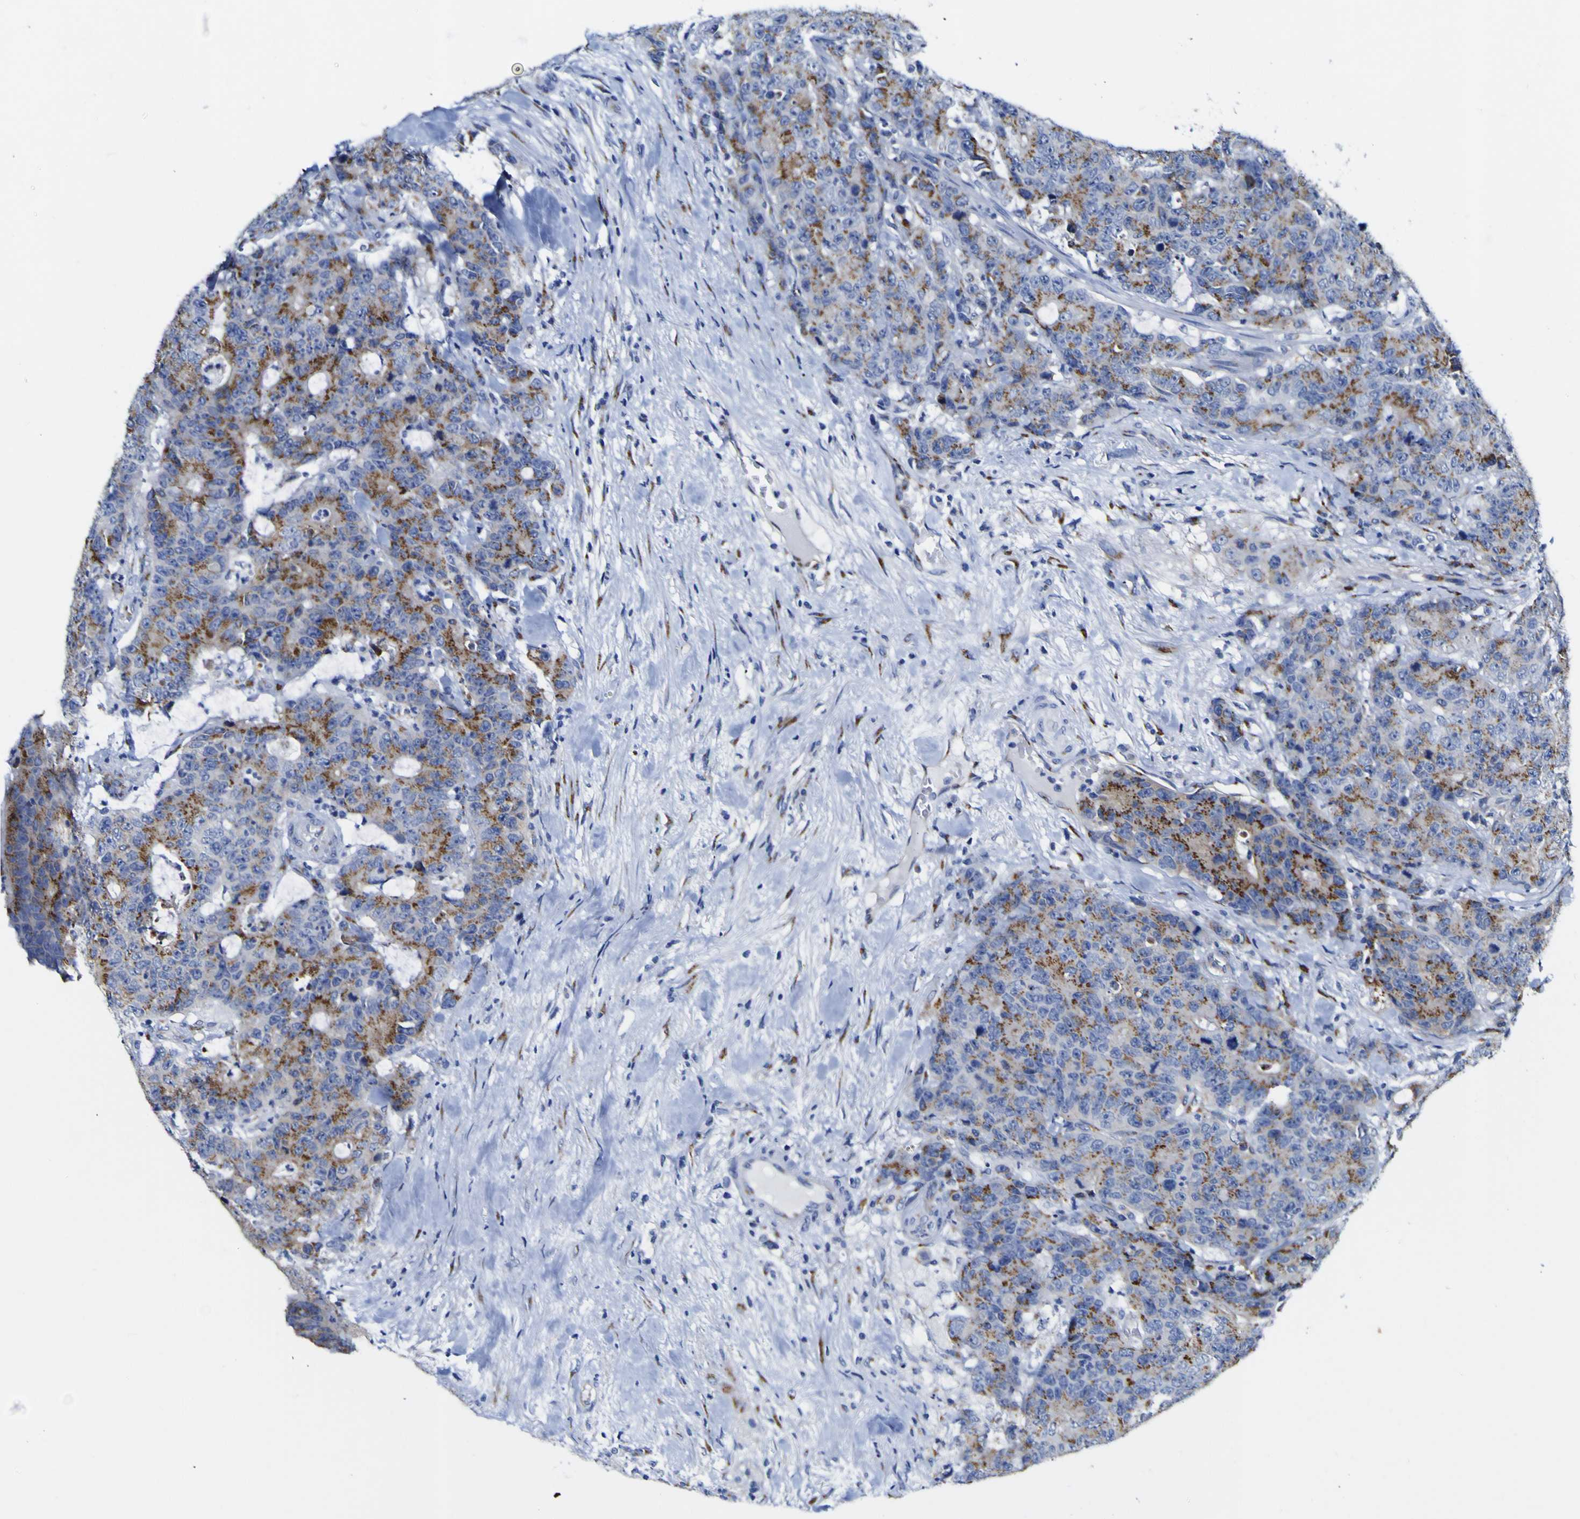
{"staining": {"intensity": "moderate", "quantity": ">75%", "location": "cytoplasmic/membranous"}, "tissue": "colorectal cancer", "cell_type": "Tumor cells", "image_type": "cancer", "snomed": [{"axis": "morphology", "description": "Adenocarcinoma, NOS"}, {"axis": "topography", "description": "Colon"}], "caption": "Immunohistochemistry (IHC) of colorectal cancer reveals medium levels of moderate cytoplasmic/membranous expression in about >75% of tumor cells.", "gene": "GOLM1", "patient": {"sex": "female", "age": 86}}